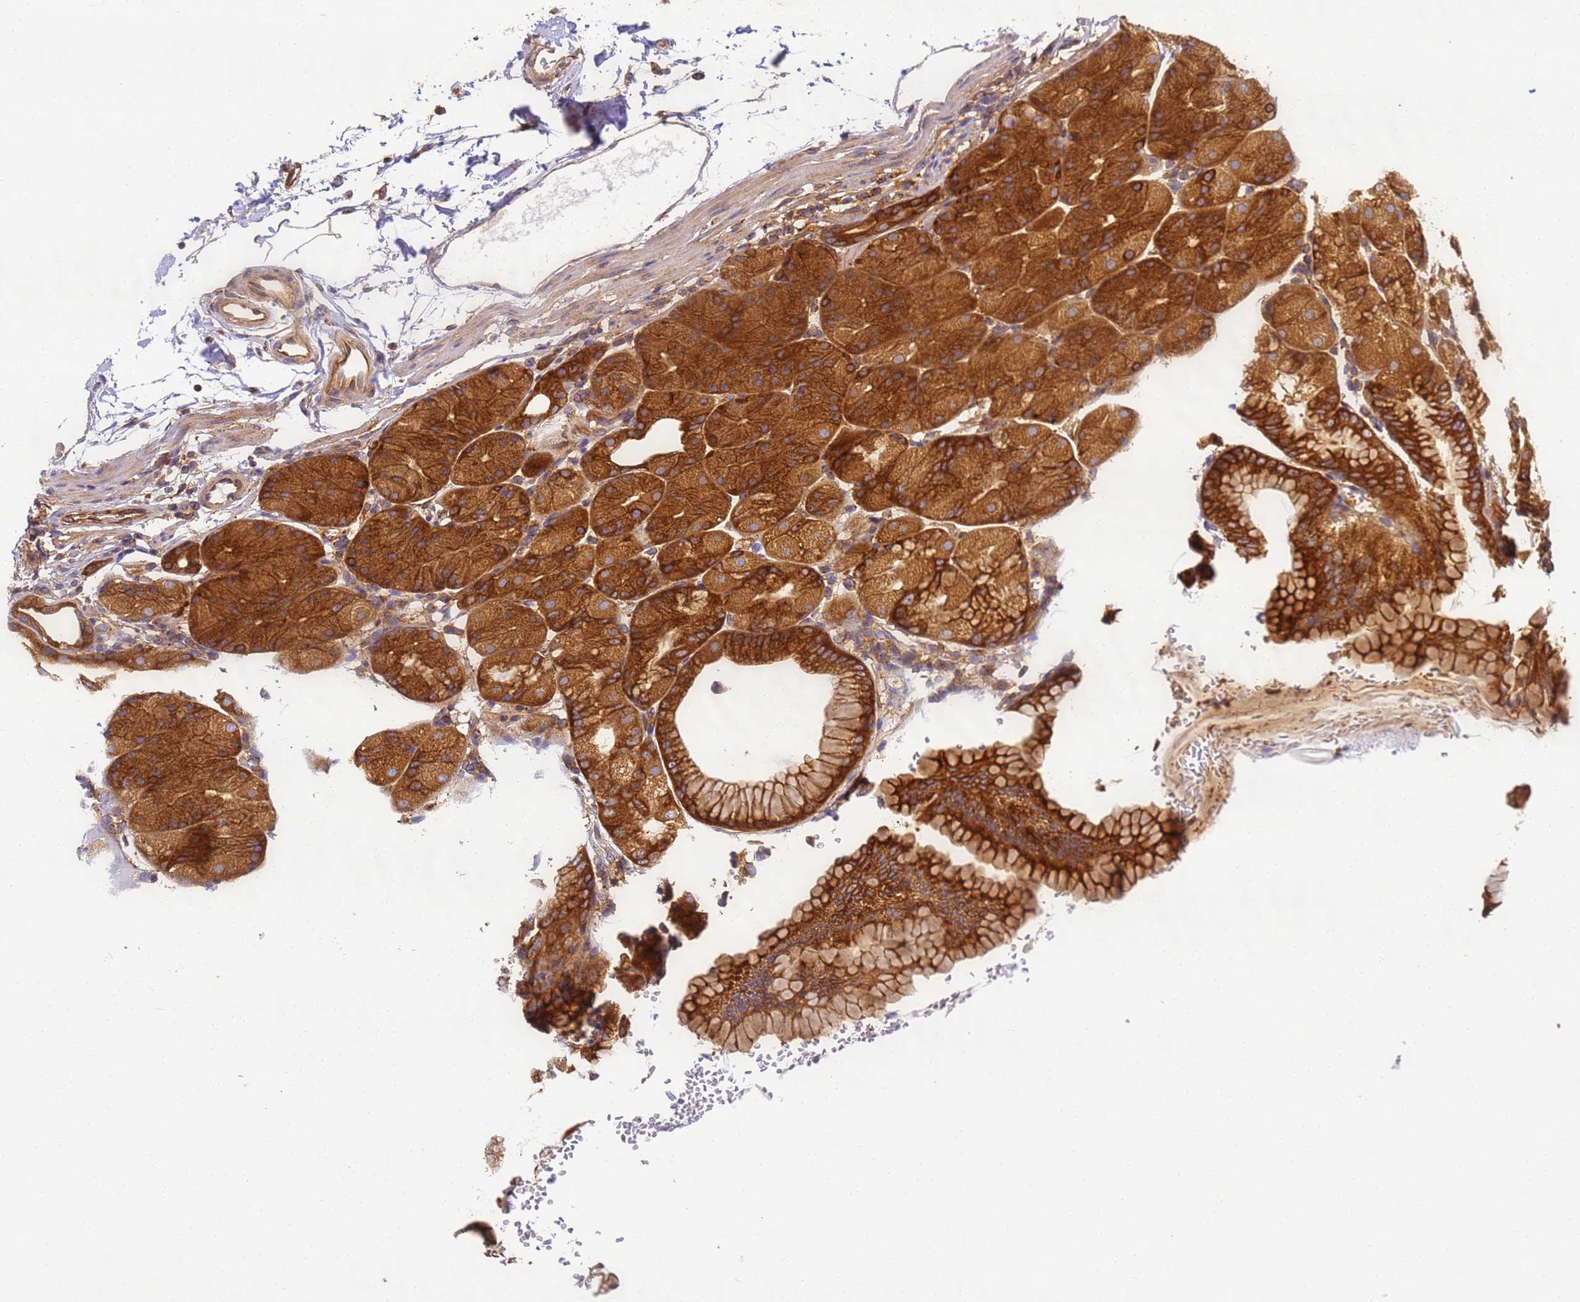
{"staining": {"intensity": "strong", "quantity": ">75%", "location": "cytoplasmic/membranous"}, "tissue": "stomach", "cell_type": "Glandular cells", "image_type": "normal", "snomed": [{"axis": "morphology", "description": "Normal tissue, NOS"}, {"axis": "topography", "description": "Stomach, upper"}, {"axis": "topography", "description": "Stomach, lower"}], "caption": "Immunohistochemistry (DAB) staining of unremarkable stomach exhibits strong cytoplasmic/membranous protein expression in about >75% of glandular cells. Nuclei are stained in blue.", "gene": "DYNC1I2", "patient": {"sex": "male", "age": 62}}